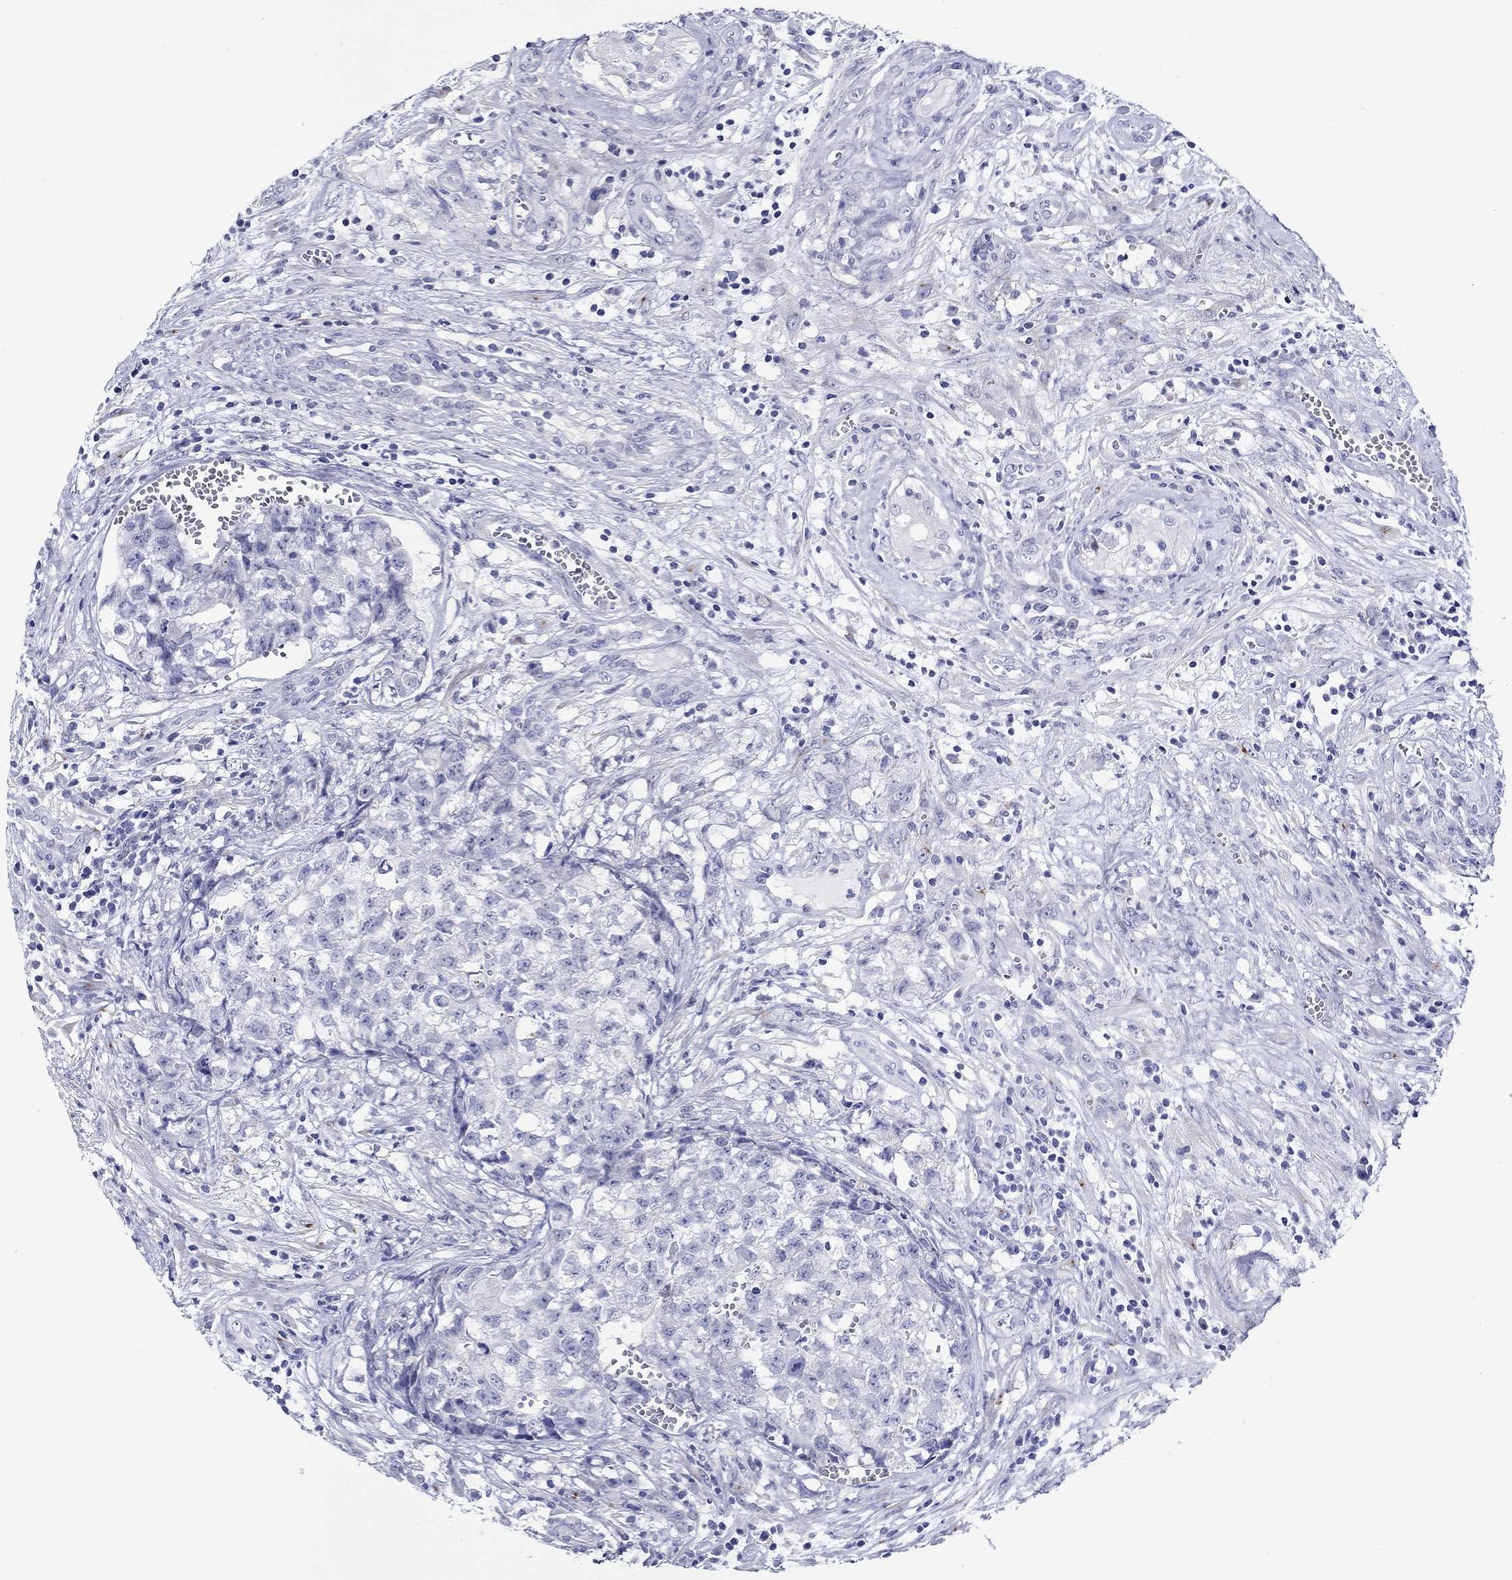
{"staining": {"intensity": "negative", "quantity": "none", "location": "none"}, "tissue": "testis cancer", "cell_type": "Tumor cells", "image_type": "cancer", "snomed": [{"axis": "morphology", "description": "Seminoma, NOS"}, {"axis": "morphology", "description": "Carcinoma, Embryonal, NOS"}, {"axis": "topography", "description": "Testis"}], "caption": "Protein analysis of testis seminoma reveals no significant staining in tumor cells.", "gene": "CRYGS", "patient": {"sex": "male", "age": 22}}